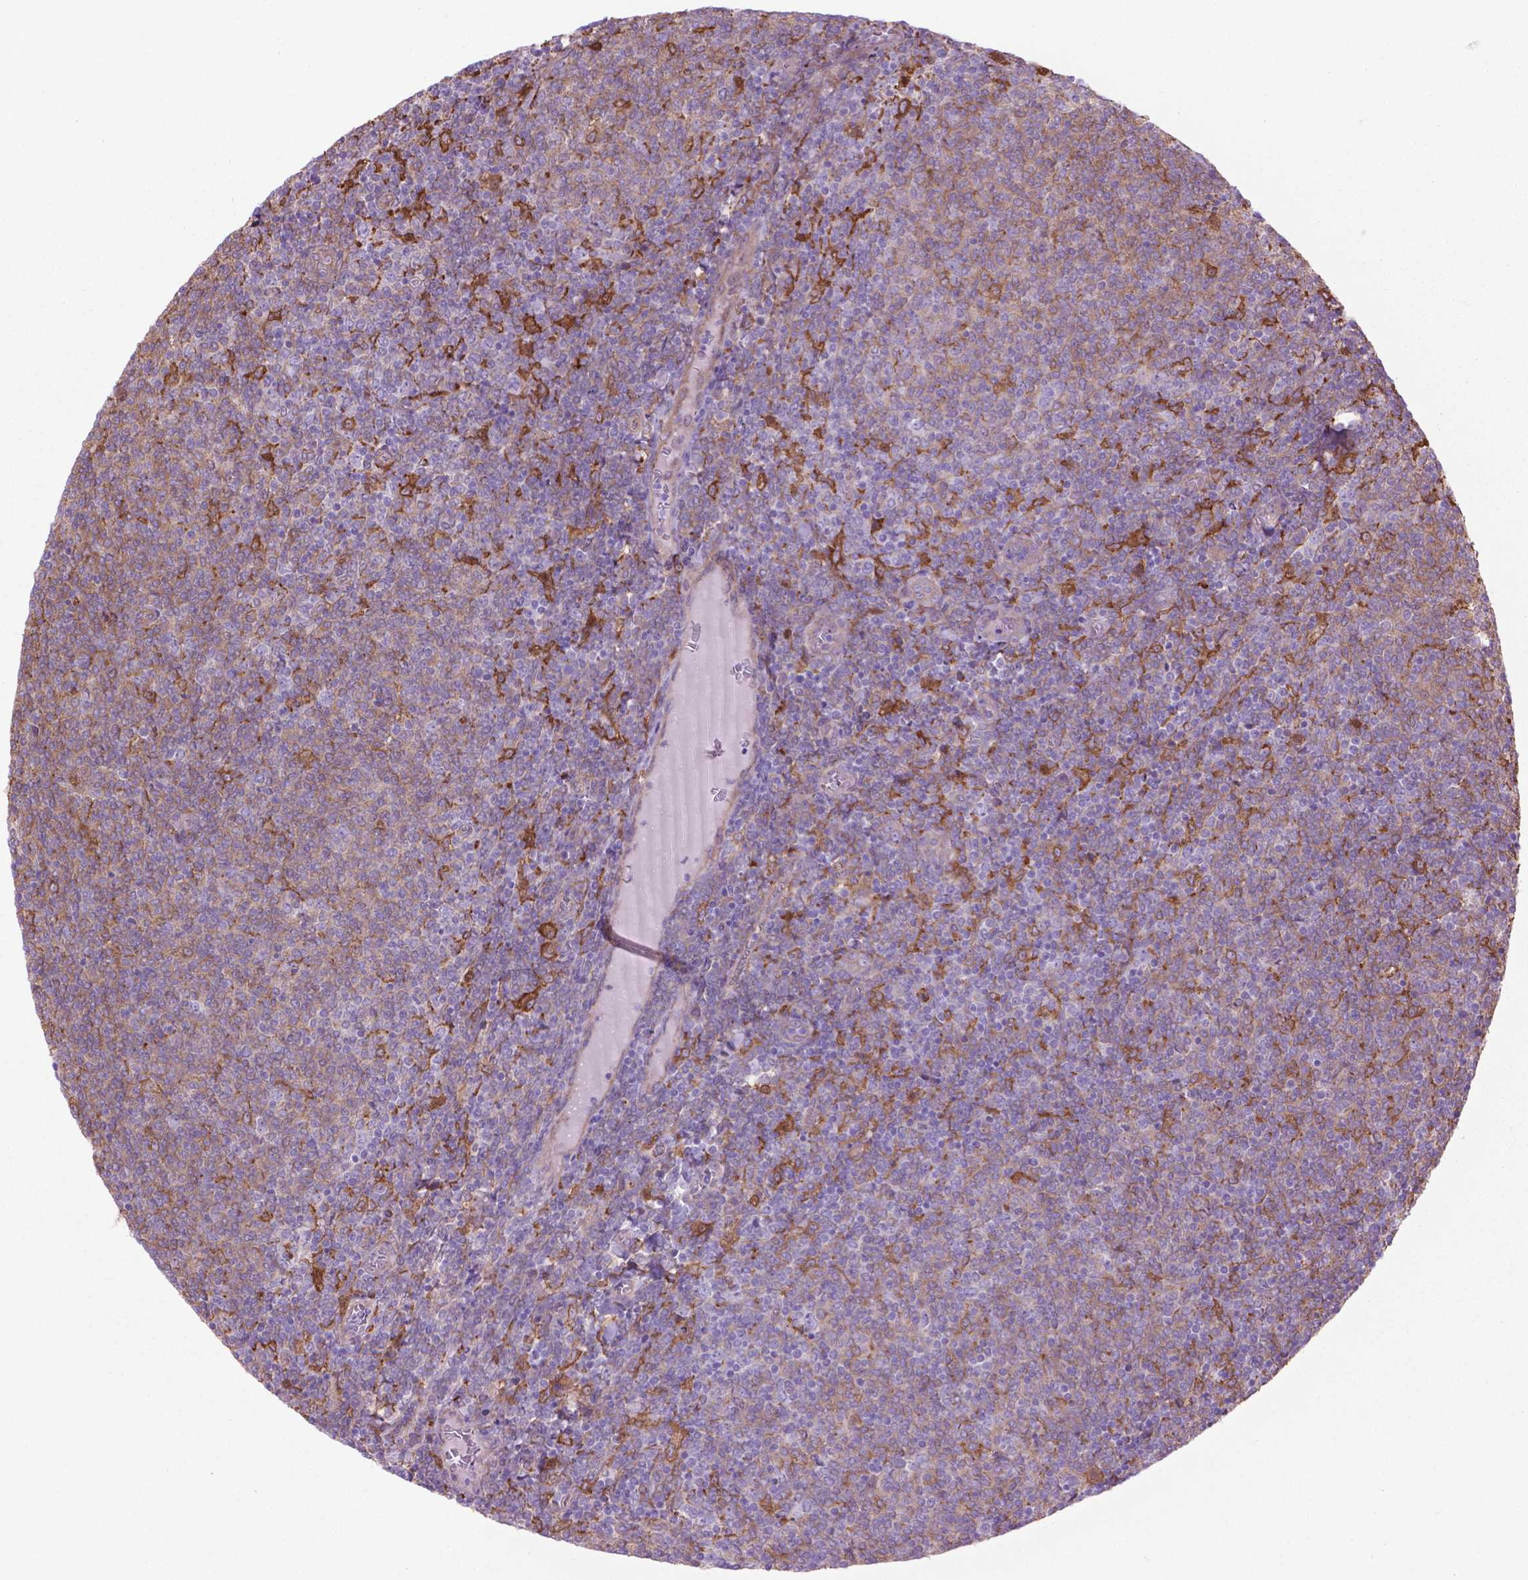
{"staining": {"intensity": "negative", "quantity": "none", "location": "none"}, "tissue": "lymphoma", "cell_type": "Tumor cells", "image_type": "cancer", "snomed": [{"axis": "morphology", "description": "Malignant lymphoma, non-Hodgkin's type, Low grade"}, {"axis": "topography", "description": "Lymph node"}], "caption": "IHC image of lymphoma stained for a protein (brown), which exhibits no positivity in tumor cells.", "gene": "CORO1B", "patient": {"sex": "male", "age": 52}}